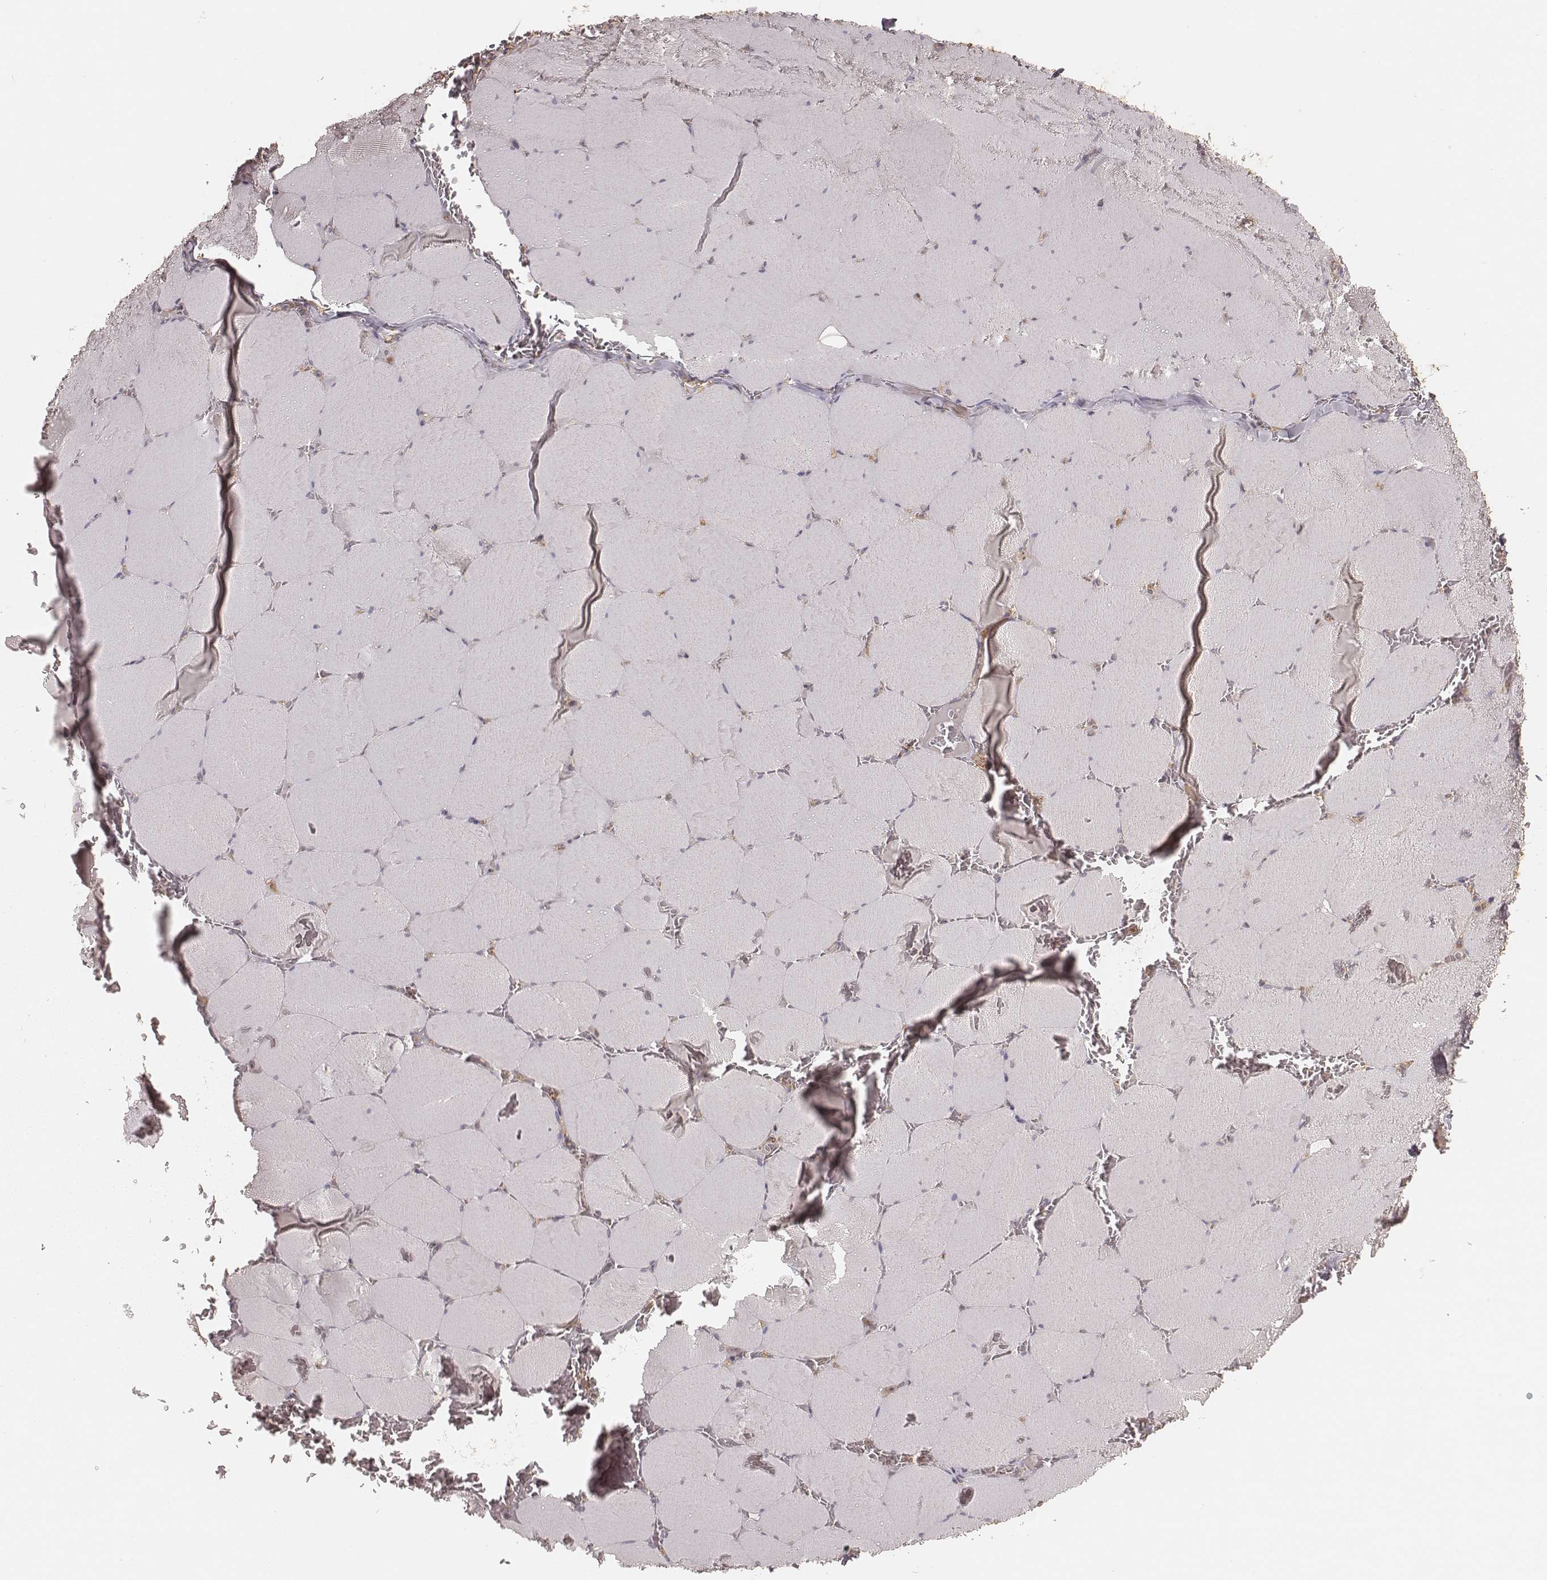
{"staining": {"intensity": "negative", "quantity": "none", "location": "none"}, "tissue": "skeletal muscle", "cell_type": "Myocytes", "image_type": "normal", "snomed": [{"axis": "morphology", "description": "Normal tissue, NOS"}, {"axis": "morphology", "description": "Malignant melanoma, Metastatic site"}, {"axis": "topography", "description": "Skeletal muscle"}], "caption": "DAB (3,3'-diaminobenzidine) immunohistochemical staining of normal human skeletal muscle reveals no significant expression in myocytes. (DAB immunohistochemistry visualized using brightfield microscopy, high magnification).", "gene": "CARS1", "patient": {"sex": "male", "age": 50}}